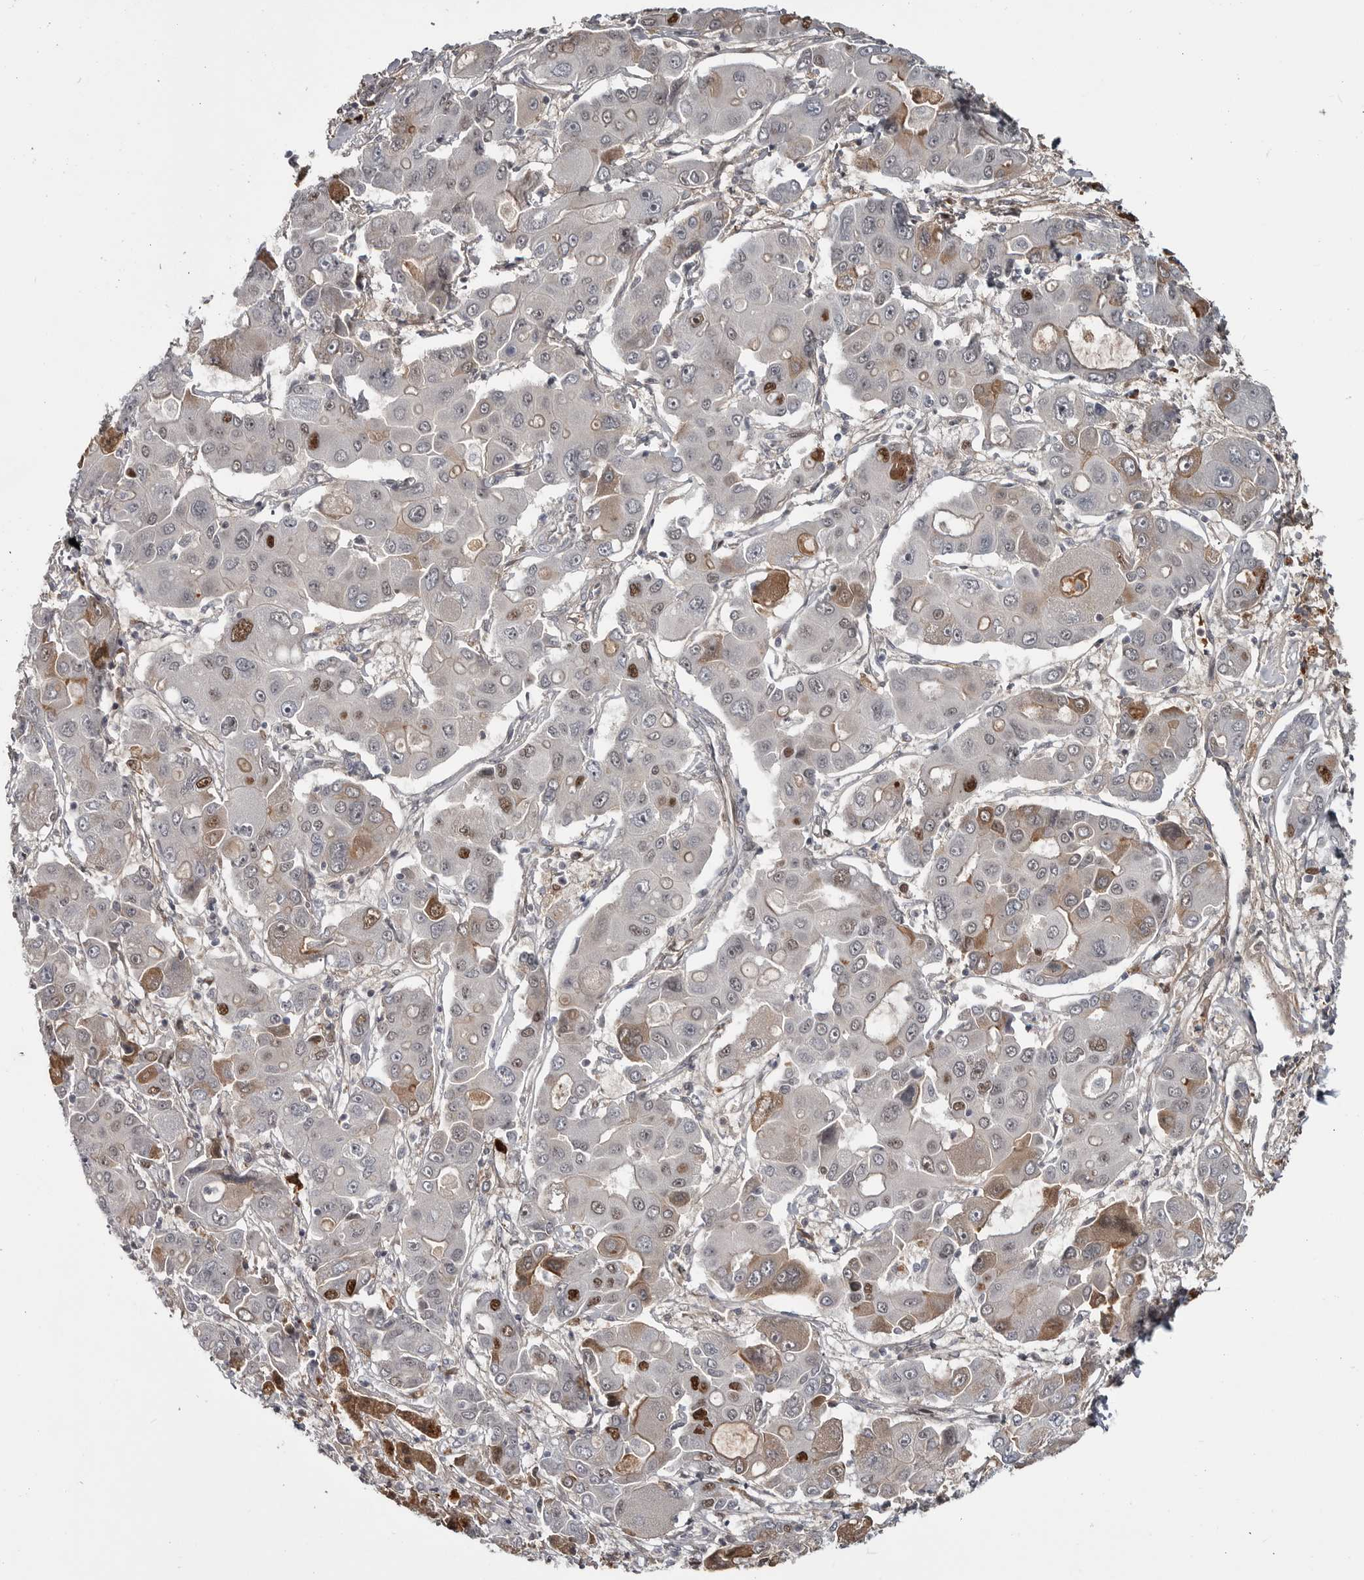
{"staining": {"intensity": "moderate", "quantity": "<25%", "location": "cytoplasmic/membranous,nuclear"}, "tissue": "liver cancer", "cell_type": "Tumor cells", "image_type": "cancer", "snomed": [{"axis": "morphology", "description": "Cholangiocarcinoma"}, {"axis": "topography", "description": "Liver"}], "caption": "Liver cancer stained with DAB (3,3'-diaminobenzidine) immunohistochemistry displays low levels of moderate cytoplasmic/membranous and nuclear expression in about <25% of tumor cells. The protein of interest is stained brown, and the nuclei are stained in blue (DAB IHC with brightfield microscopy, high magnification).", "gene": "ZNF277", "patient": {"sex": "male", "age": 67}}